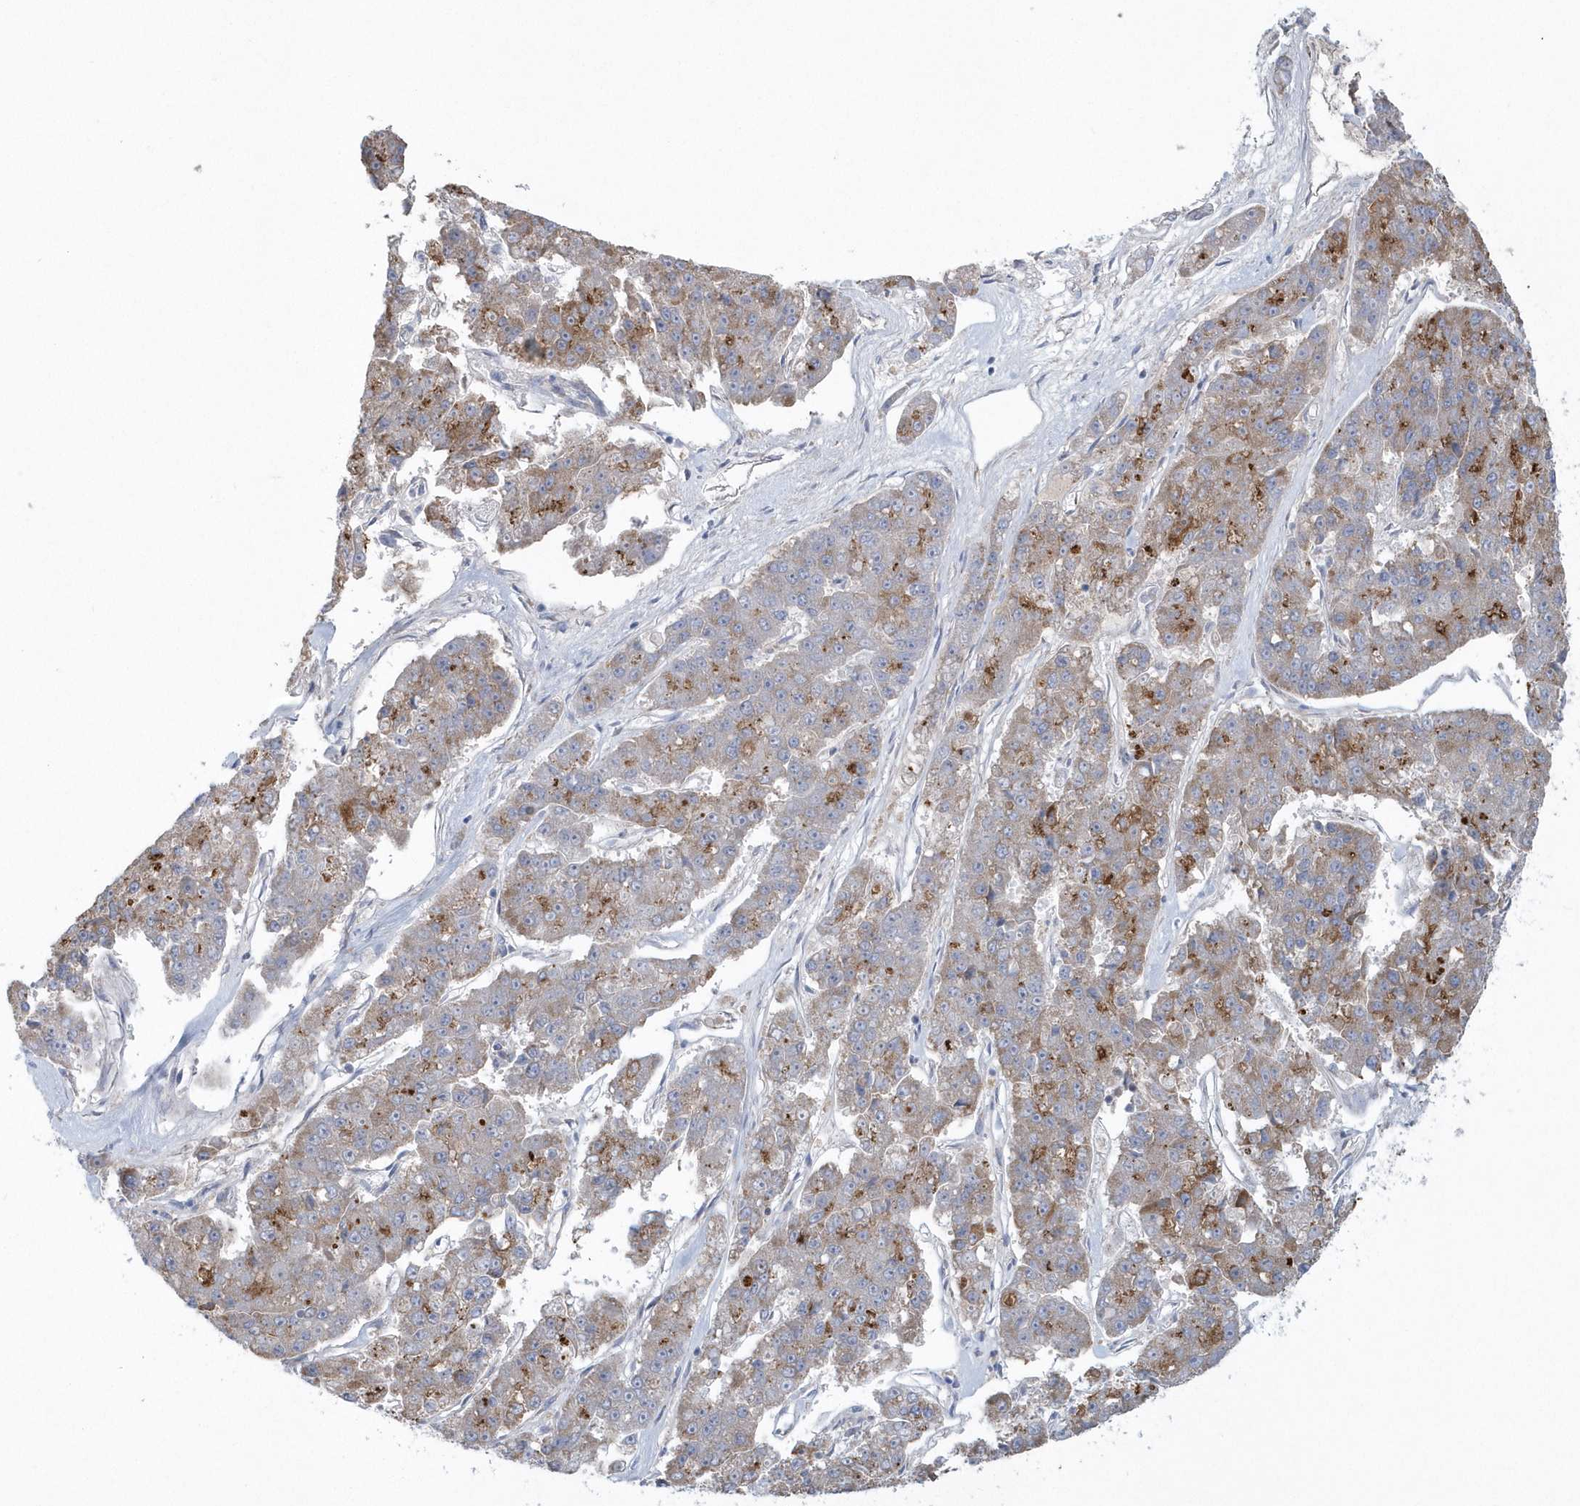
{"staining": {"intensity": "moderate", "quantity": "25%-75%", "location": "cytoplasmic/membranous"}, "tissue": "pancreatic cancer", "cell_type": "Tumor cells", "image_type": "cancer", "snomed": [{"axis": "morphology", "description": "Adenocarcinoma, NOS"}, {"axis": "topography", "description": "Pancreas"}], "caption": "Immunohistochemistry (IHC) image of neoplastic tissue: human pancreatic cancer stained using immunohistochemistry displays medium levels of moderate protein expression localized specifically in the cytoplasmic/membranous of tumor cells, appearing as a cytoplasmic/membranous brown color.", "gene": "SPATA18", "patient": {"sex": "male", "age": 50}}